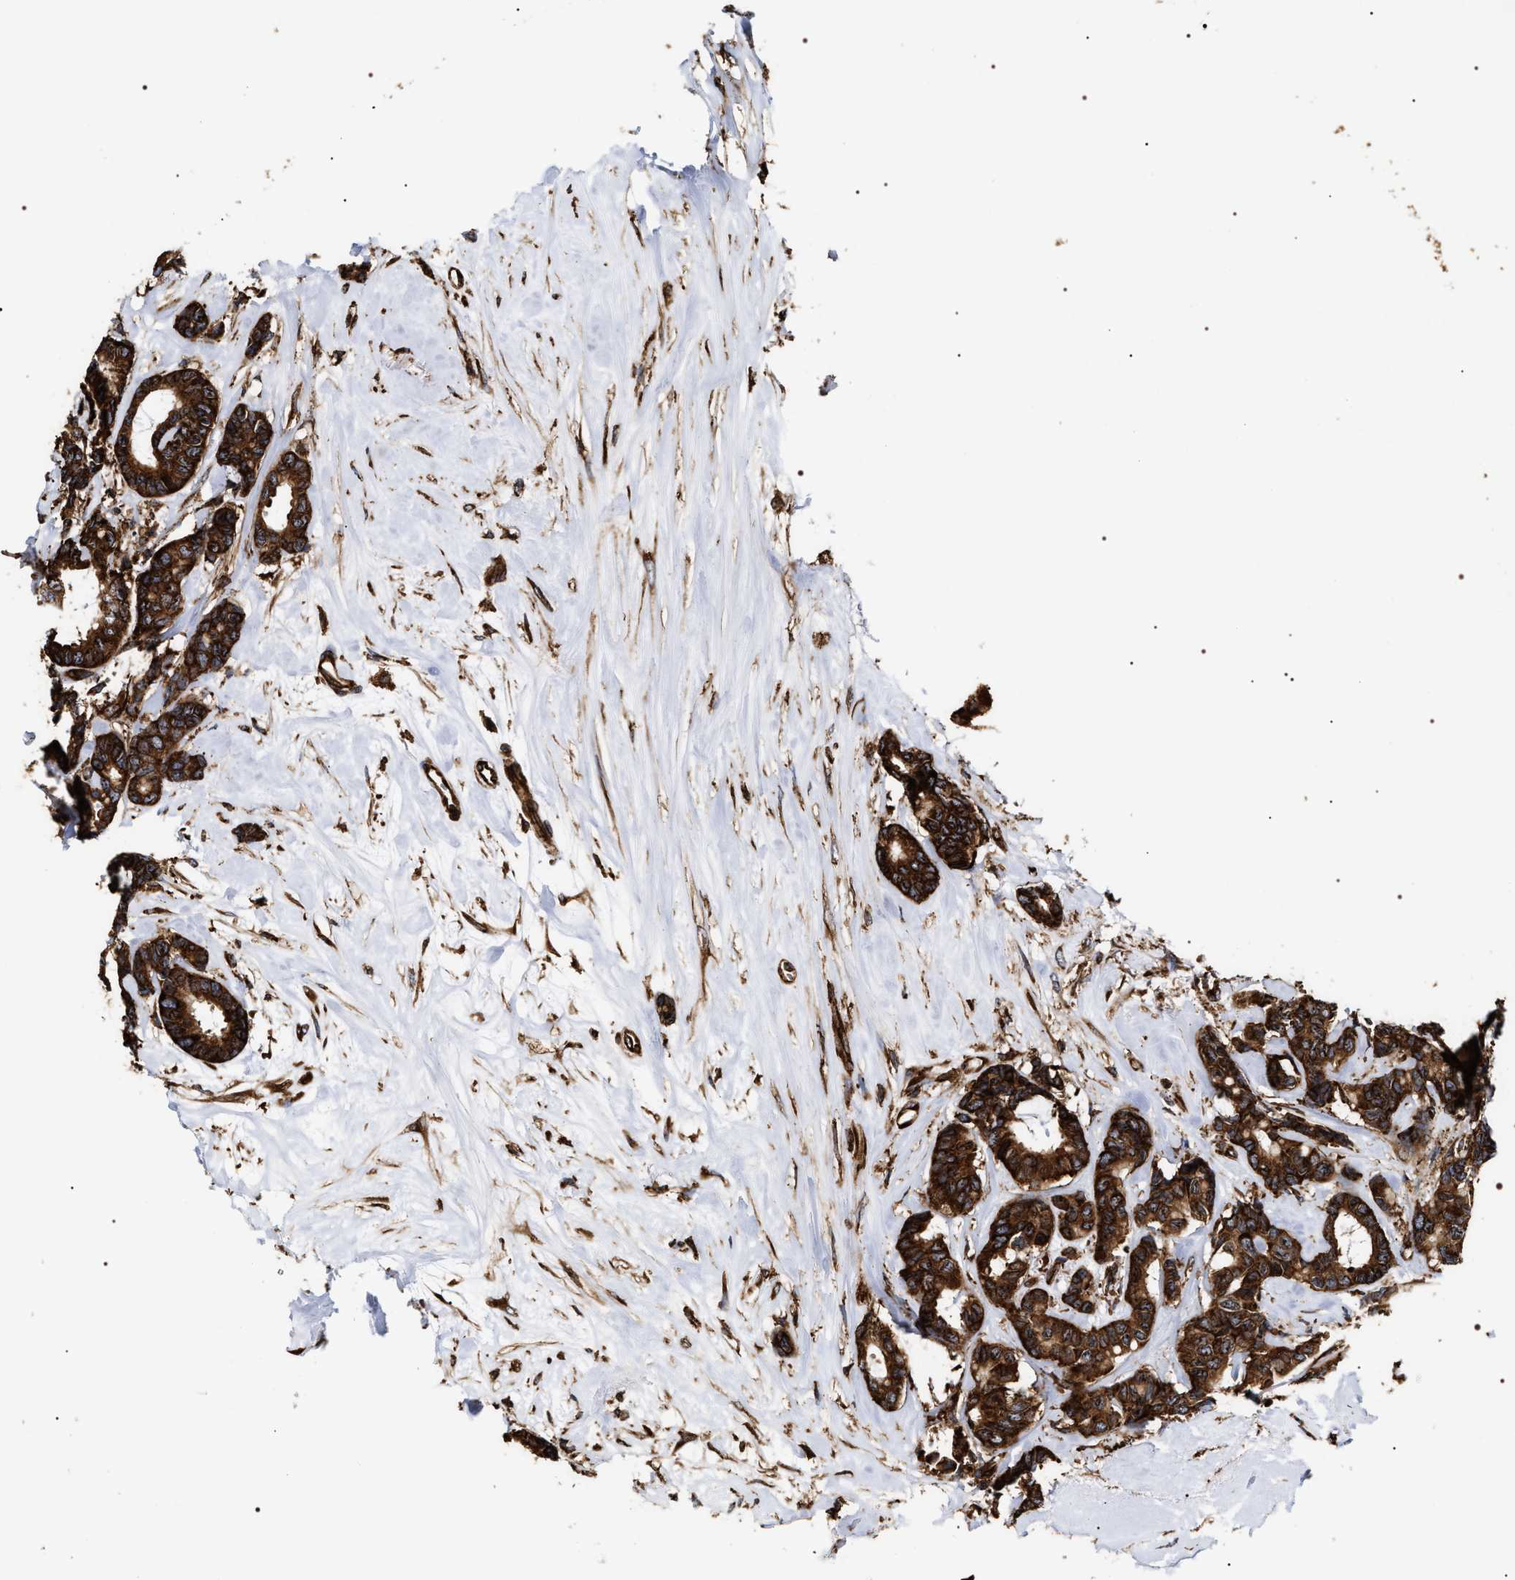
{"staining": {"intensity": "strong", "quantity": ">75%", "location": "cytoplasmic/membranous"}, "tissue": "breast cancer", "cell_type": "Tumor cells", "image_type": "cancer", "snomed": [{"axis": "morphology", "description": "Duct carcinoma"}, {"axis": "topography", "description": "Breast"}], "caption": "Breast cancer (intraductal carcinoma) tissue reveals strong cytoplasmic/membranous positivity in about >75% of tumor cells, visualized by immunohistochemistry.", "gene": "SERBP1", "patient": {"sex": "female", "age": 87}}